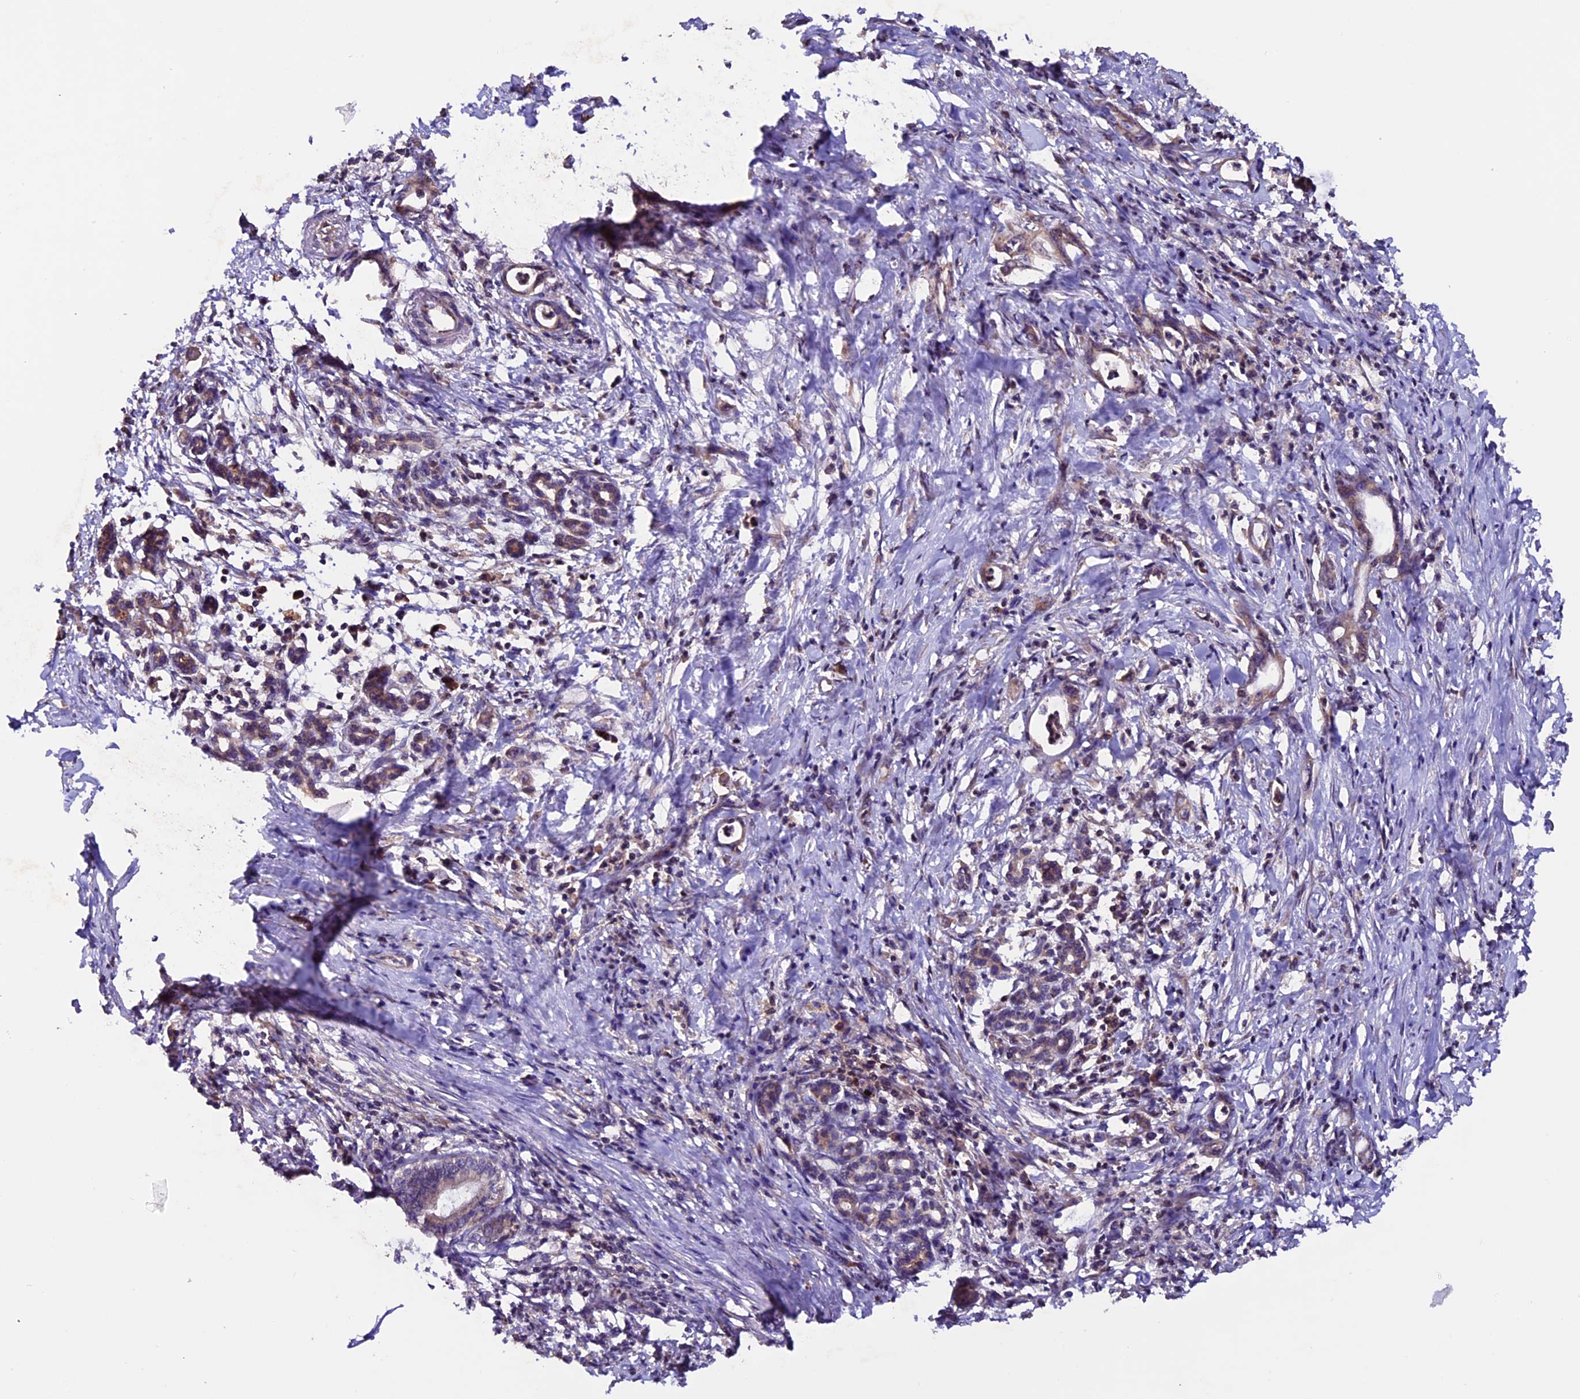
{"staining": {"intensity": "weak", "quantity": "25%-75%", "location": "cytoplasmic/membranous"}, "tissue": "pancreatic cancer", "cell_type": "Tumor cells", "image_type": "cancer", "snomed": [{"axis": "morphology", "description": "Adenocarcinoma, NOS"}, {"axis": "topography", "description": "Pancreas"}], "caption": "Brown immunohistochemical staining in human pancreatic adenocarcinoma demonstrates weak cytoplasmic/membranous staining in approximately 25%-75% of tumor cells. The staining is performed using DAB brown chromogen to label protein expression. The nuclei are counter-stained blue using hematoxylin.", "gene": "ZNF598", "patient": {"sex": "female", "age": 55}}